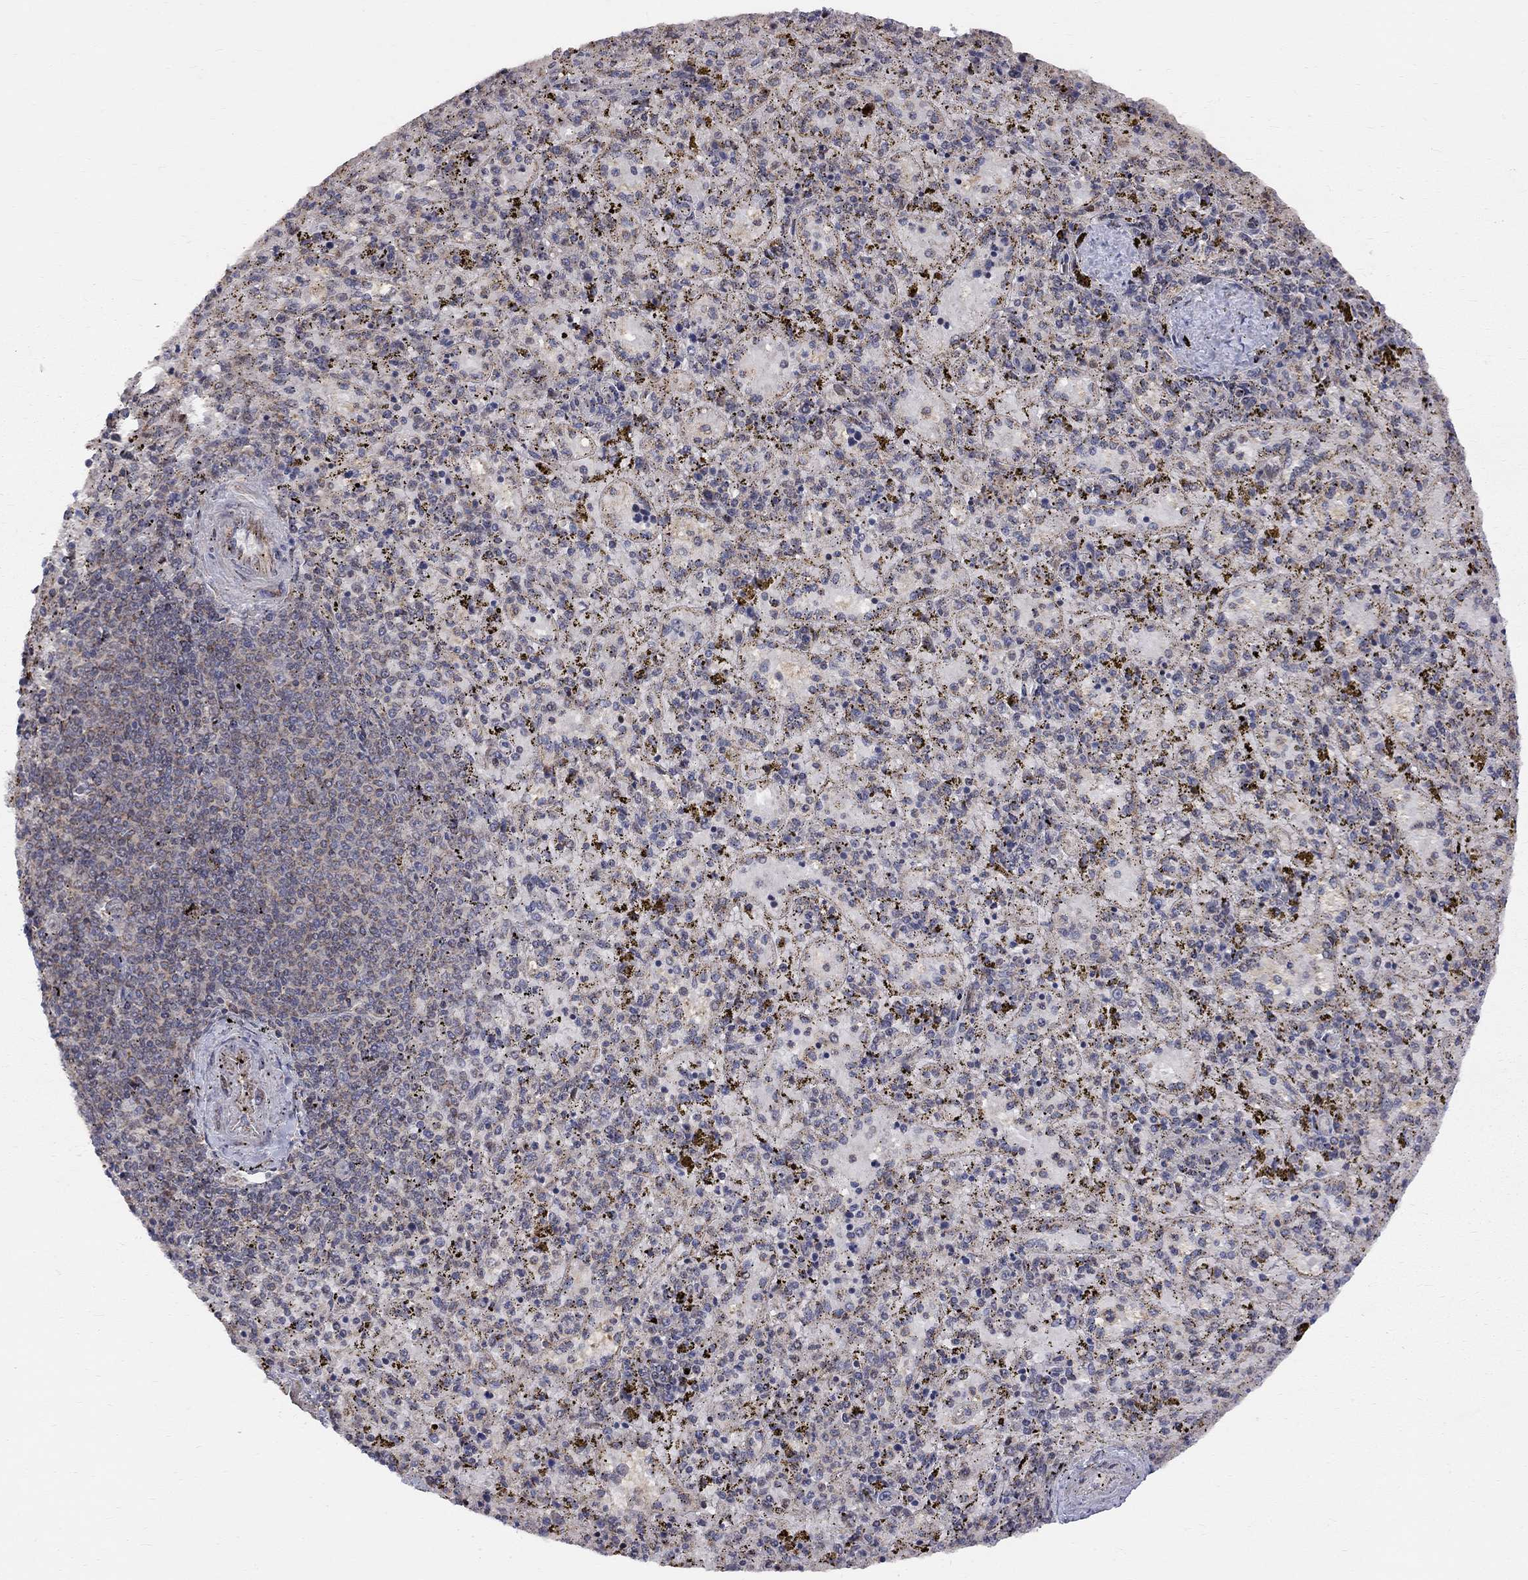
{"staining": {"intensity": "moderate", "quantity": "<25%", "location": "nuclear"}, "tissue": "spleen", "cell_type": "Cells in red pulp", "image_type": "normal", "snomed": [{"axis": "morphology", "description": "Normal tissue, NOS"}, {"axis": "topography", "description": "Spleen"}], "caption": "Protein expression analysis of benign spleen demonstrates moderate nuclear staining in about <25% of cells in red pulp. Nuclei are stained in blue.", "gene": "ELOB", "patient": {"sex": "female", "age": 50}}